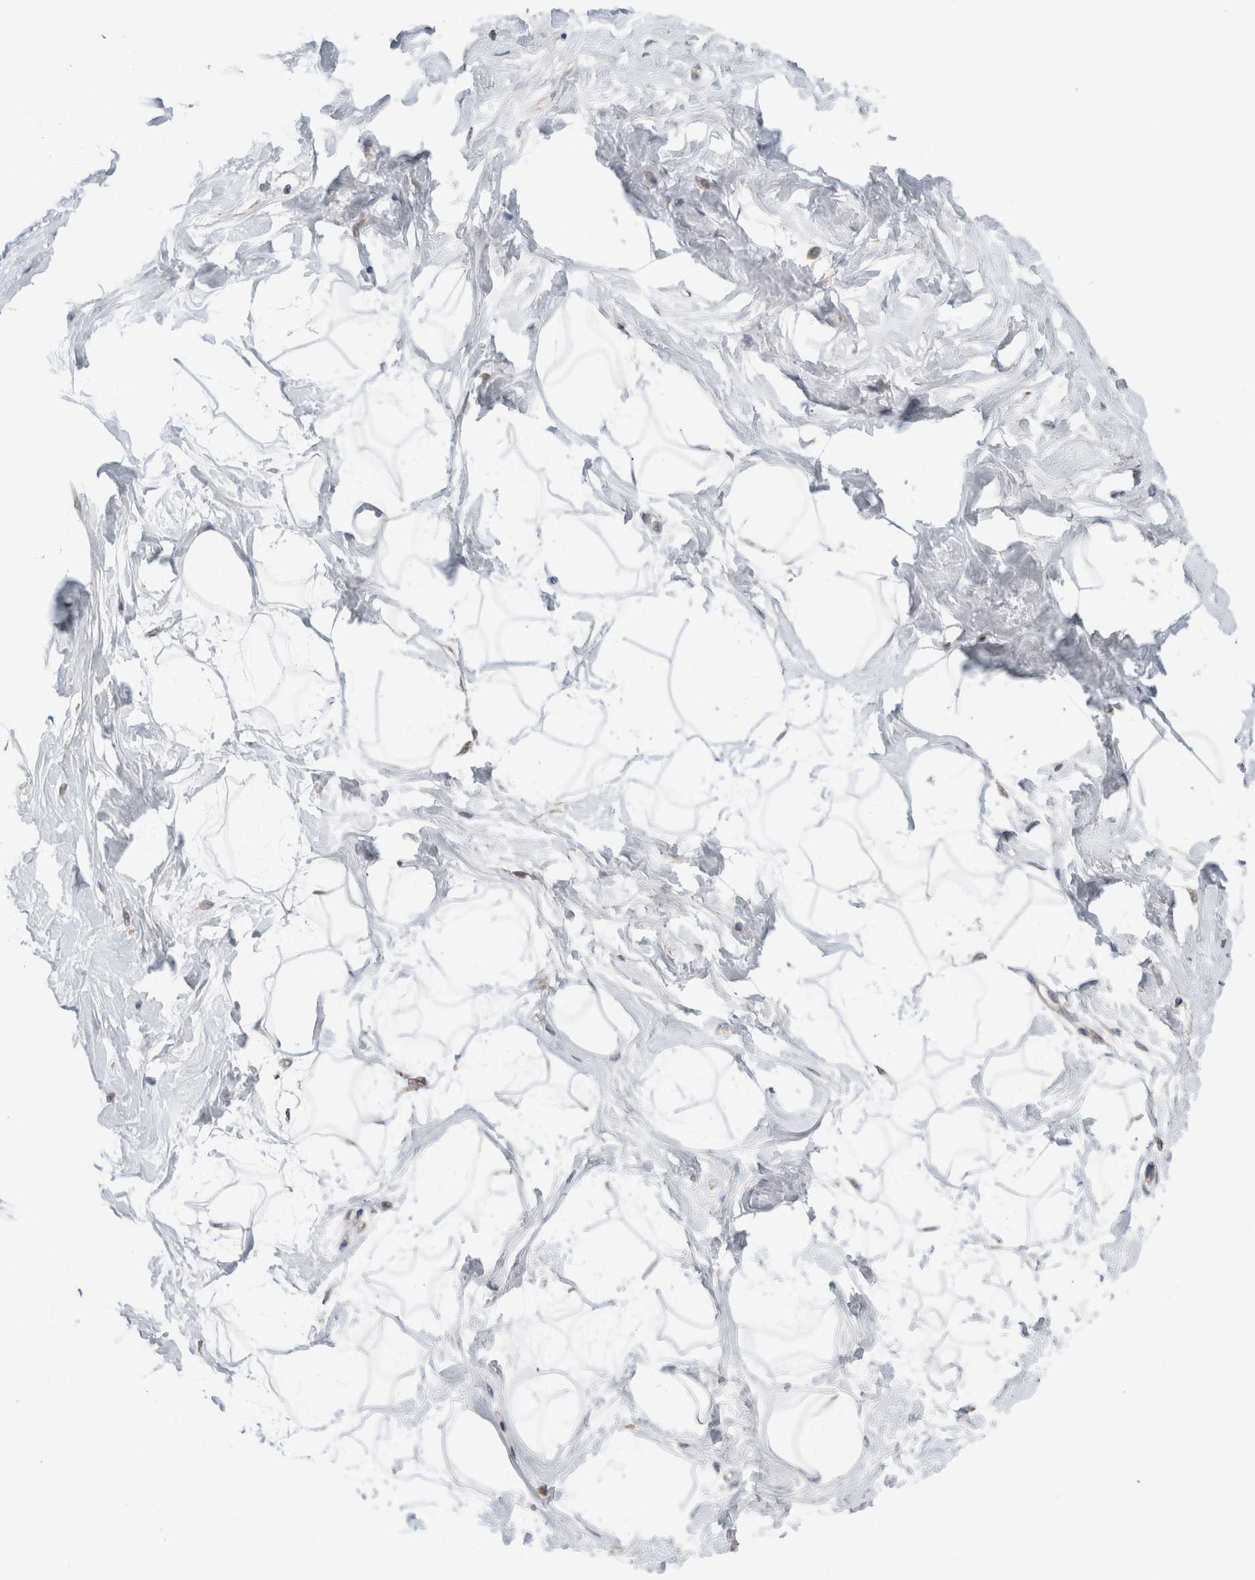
{"staining": {"intensity": "negative", "quantity": "none", "location": "none"}, "tissue": "breast", "cell_type": "Adipocytes", "image_type": "normal", "snomed": [{"axis": "morphology", "description": "Normal tissue, NOS"}, {"axis": "topography", "description": "Breast"}], "caption": "An image of breast stained for a protein displays no brown staining in adipocytes. (DAB (3,3'-diaminobenzidine) IHC with hematoxylin counter stain).", "gene": "XPNPEP1", "patient": {"sex": "female", "age": 45}}